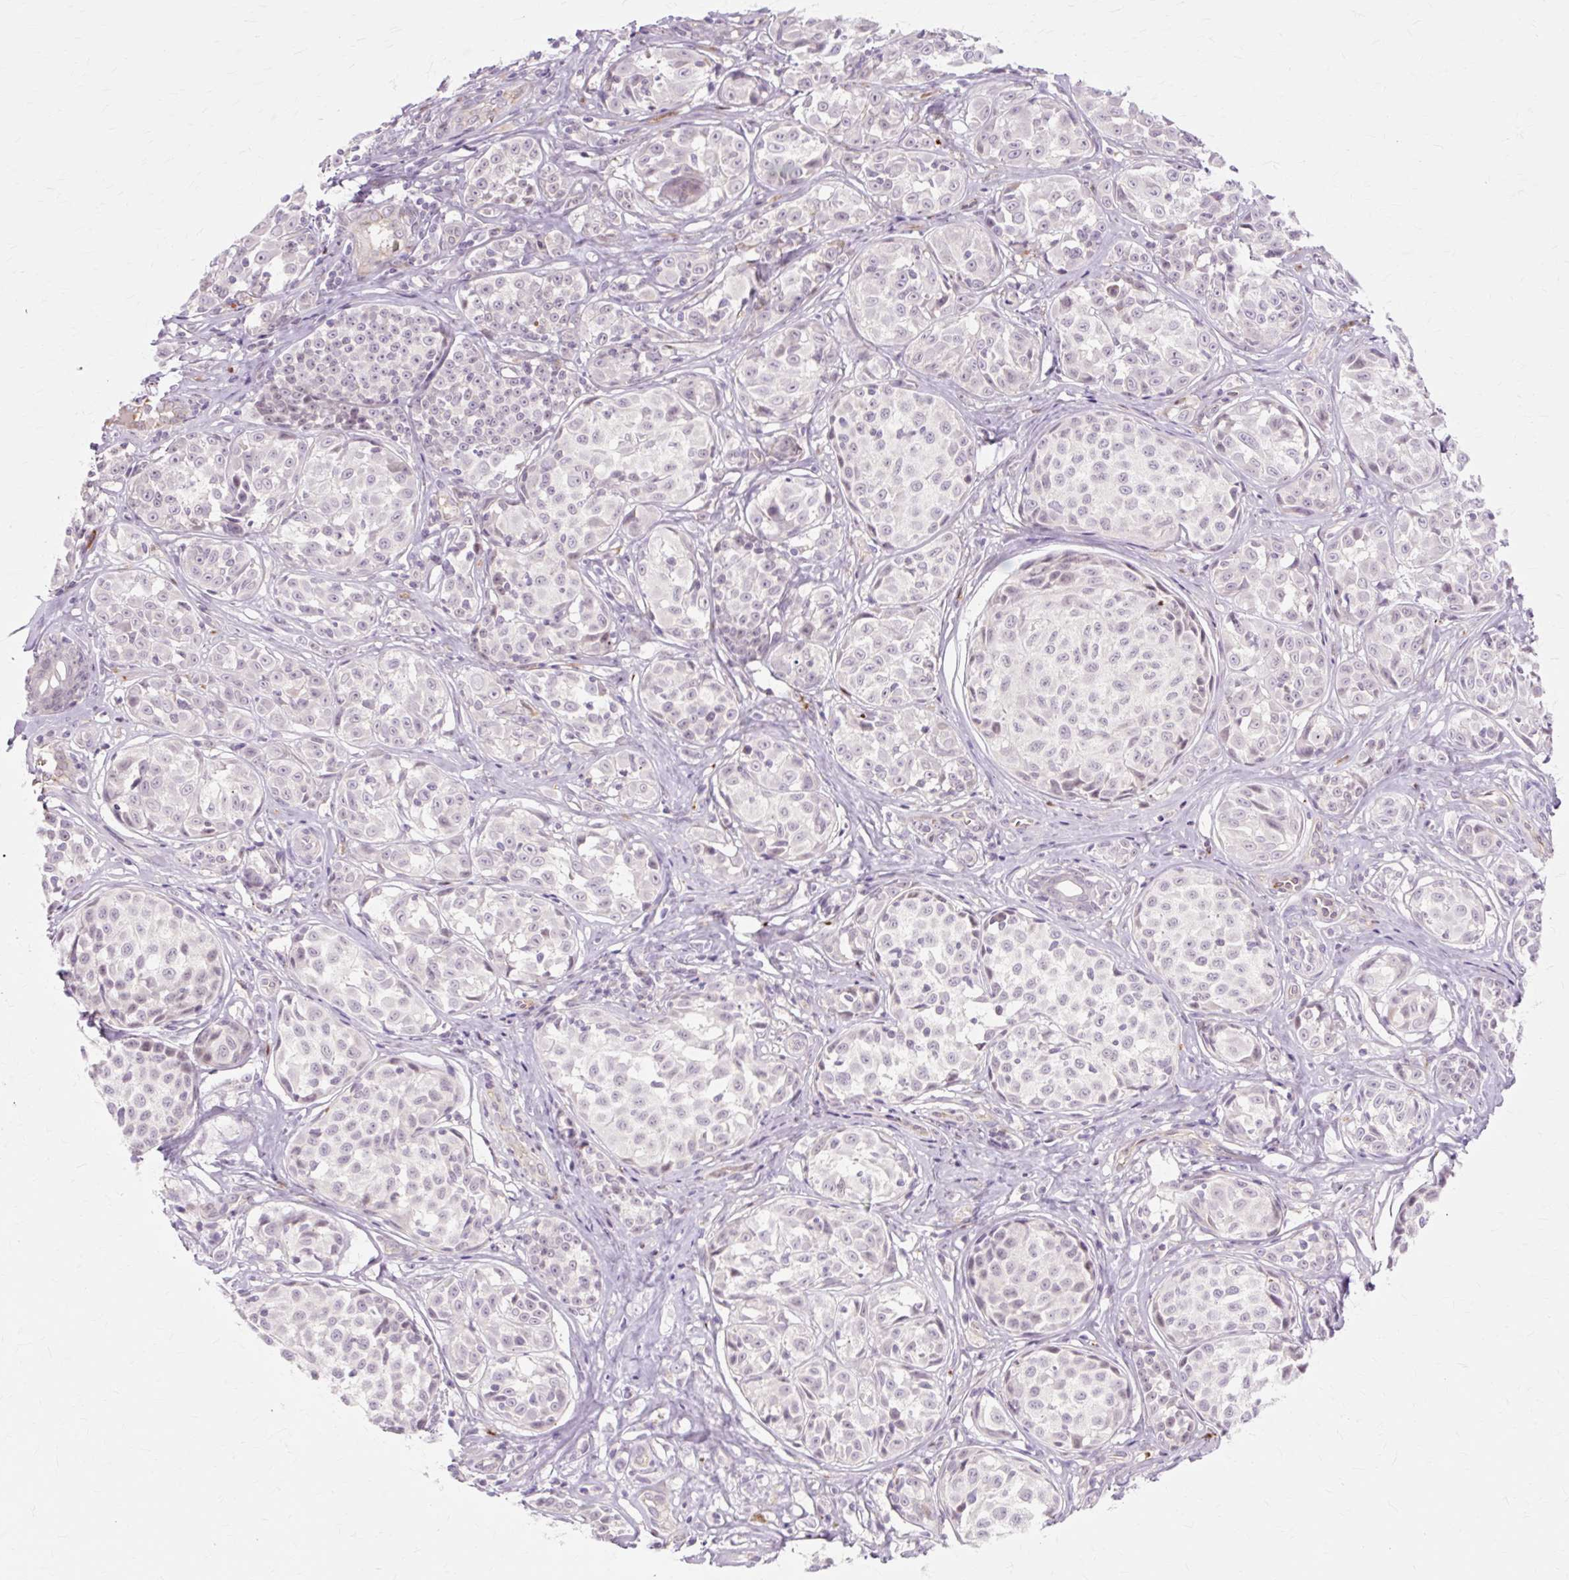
{"staining": {"intensity": "weak", "quantity": "25%-75%", "location": "nuclear"}, "tissue": "melanoma", "cell_type": "Tumor cells", "image_type": "cancer", "snomed": [{"axis": "morphology", "description": "Malignant melanoma, NOS"}, {"axis": "topography", "description": "Skin"}], "caption": "Immunohistochemistry histopathology image of neoplastic tissue: melanoma stained using immunohistochemistry (IHC) shows low levels of weak protein expression localized specifically in the nuclear of tumor cells, appearing as a nuclear brown color.", "gene": "ZNF35", "patient": {"sex": "female", "age": 35}}